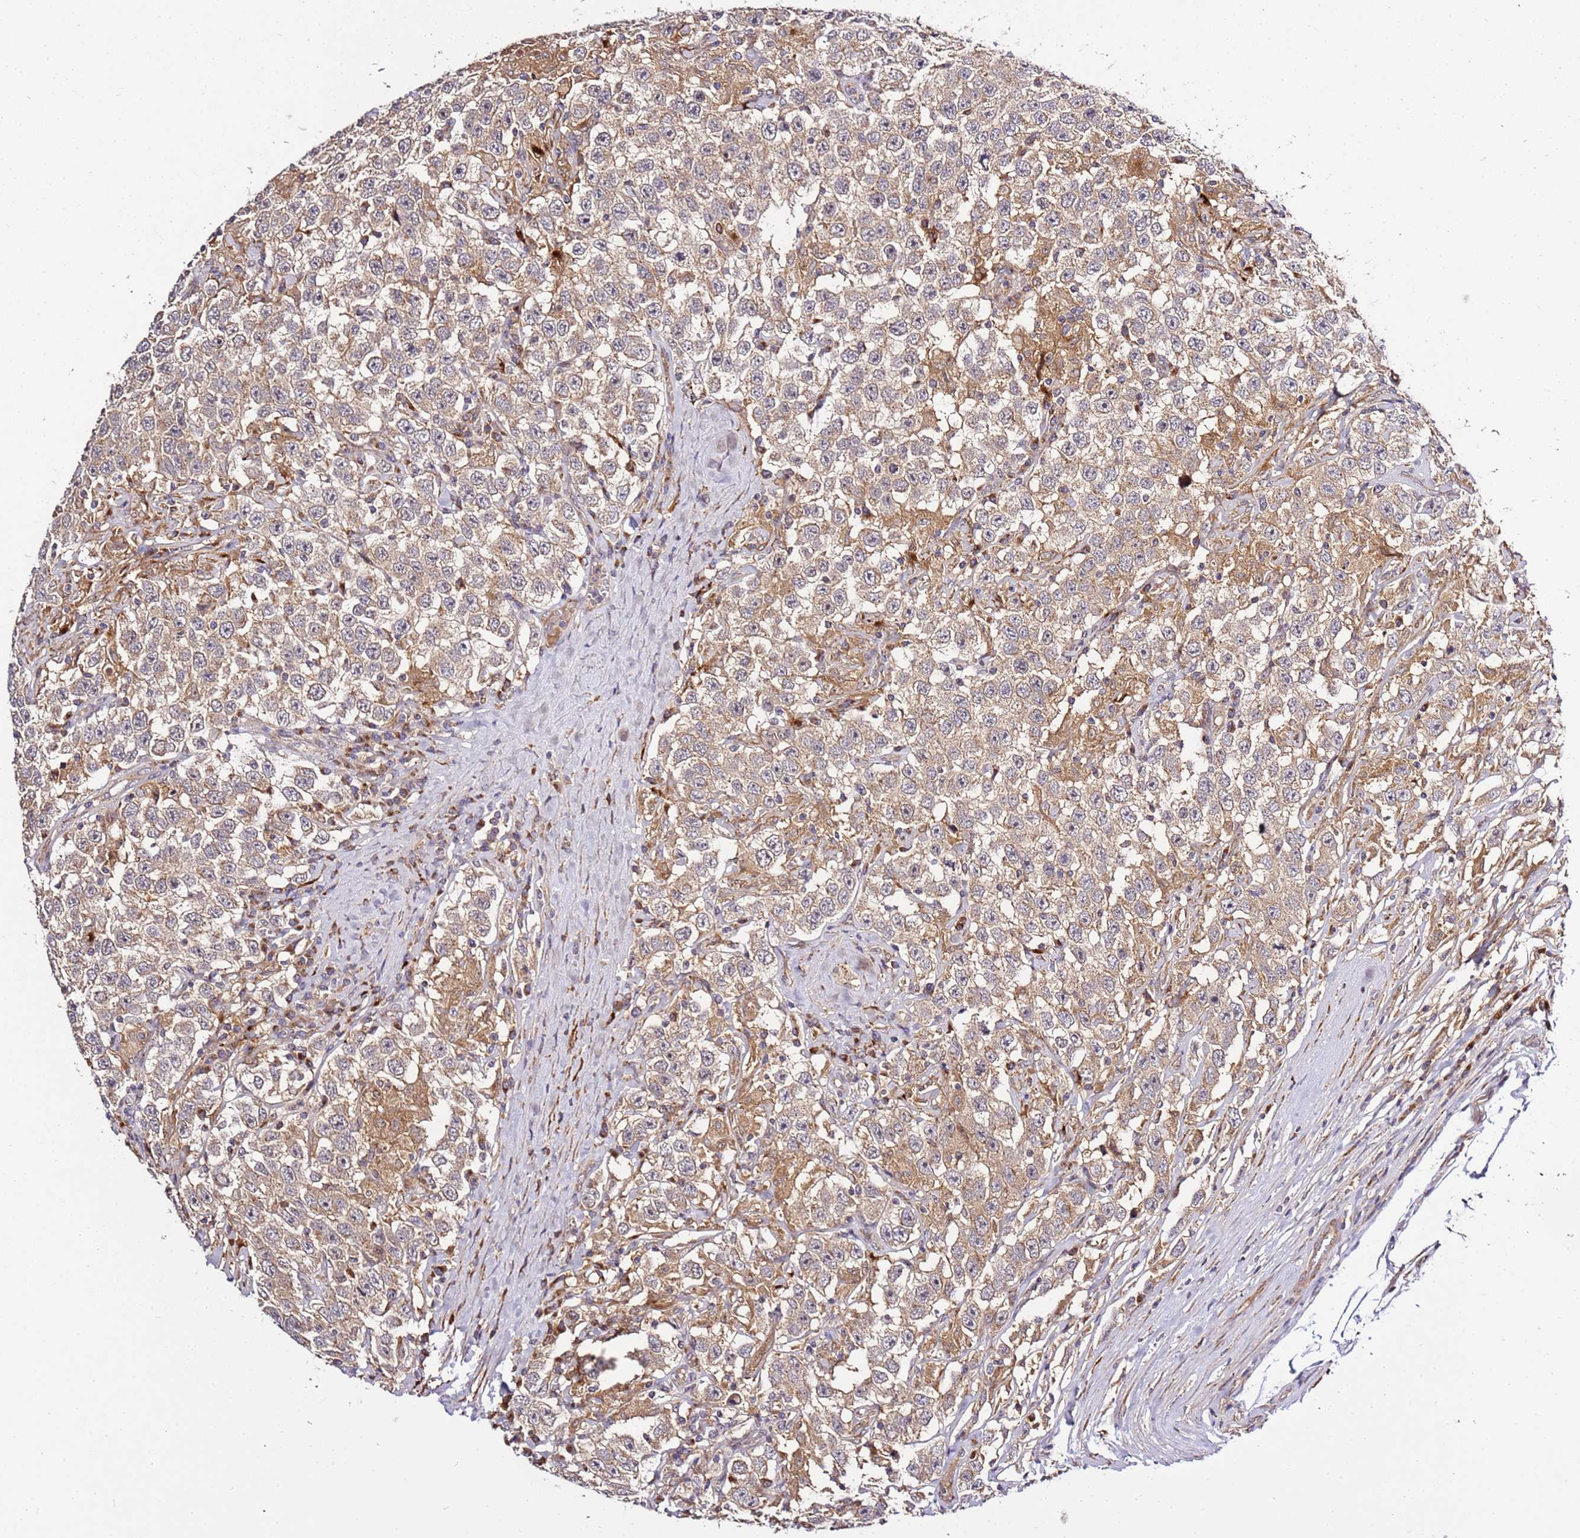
{"staining": {"intensity": "moderate", "quantity": ">75%", "location": "cytoplasmic/membranous"}, "tissue": "testis cancer", "cell_type": "Tumor cells", "image_type": "cancer", "snomed": [{"axis": "morphology", "description": "Seminoma, NOS"}, {"axis": "topography", "description": "Testis"}], "caption": "A micrograph of human testis cancer (seminoma) stained for a protein reveals moderate cytoplasmic/membranous brown staining in tumor cells.", "gene": "PVRIG", "patient": {"sex": "male", "age": 41}}